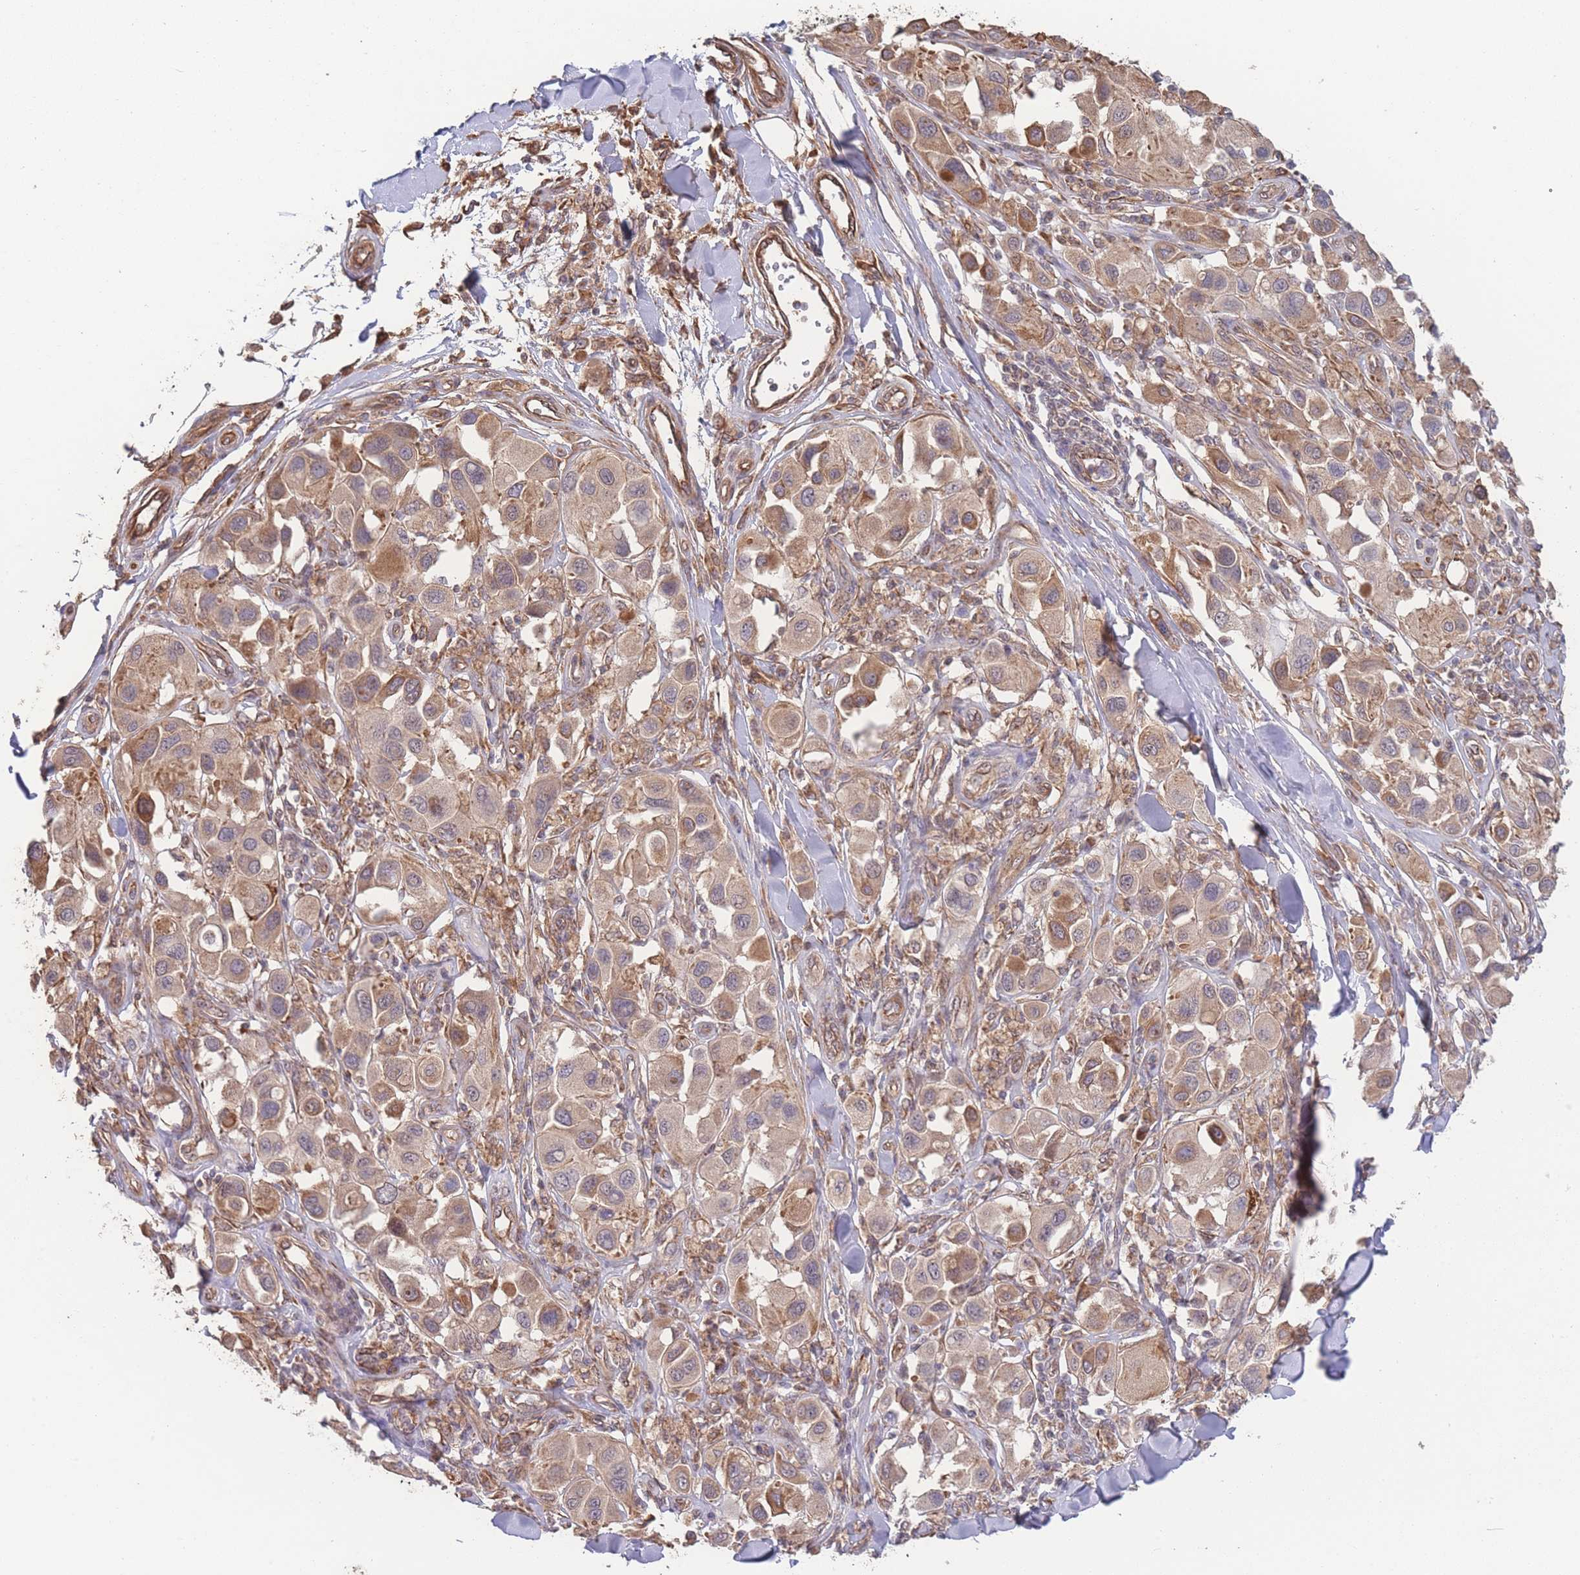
{"staining": {"intensity": "moderate", "quantity": "25%-75%", "location": "cytoplasmic/membranous"}, "tissue": "melanoma", "cell_type": "Tumor cells", "image_type": "cancer", "snomed": [{"axis": "morphology", "description": "Malignant melanoma, Metastatic site"}, {"axis": "topography", "description": "Skin"}], "caption": "Malignant melanoma (metastatic site) tissue shows moderate cytoplasmic/membranous positivity in about 25%-75% of tumor cells Using DAB (3,3'-diaminobenzidine) (brown) and hematoxylin (blue) stains, captured at high magnification using brightfield microscopy.", "gene": "PXMP4", "patient": {"sex": "male", "age": 41}}